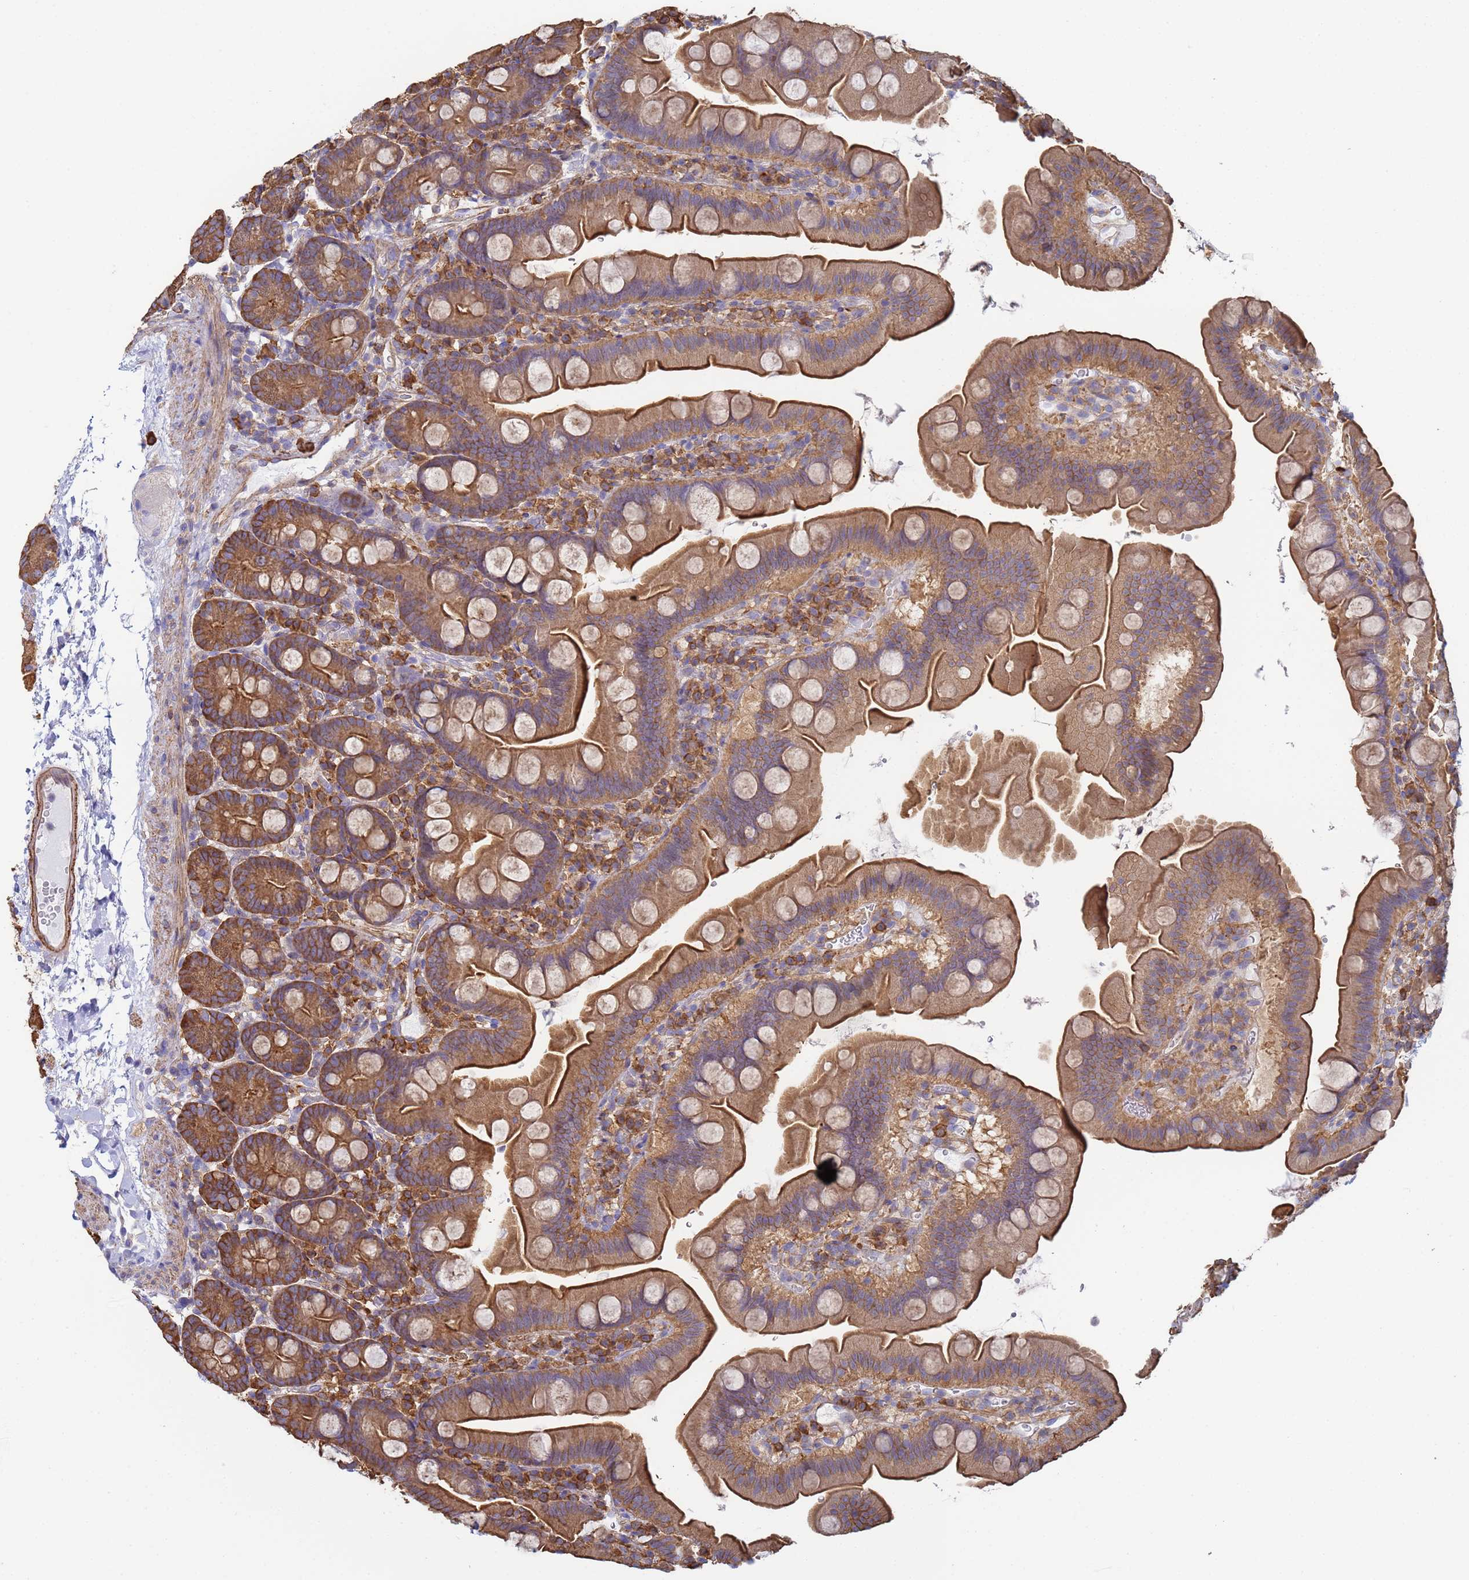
{"staining": {"intensity": "moderate", "quantity": "25%-75%", "location": "cytoplasmic/membranous"}, "tissue": "small intestine", "cell_type": "Glandular cells", "image_type": "normal", "snomed": [{"axis": "morphology", "description": "Normal tissue, NOS"}, {"axis": "topography", "description": "Small intestine"}], "caption": "Moderate cytoplasmic/membranous staining is appreciated in approximately 25%-75% of glandular cells in normal small intestine.", "gene": "ZNG1A", "patient": {"sex": "female", "age": 68}}